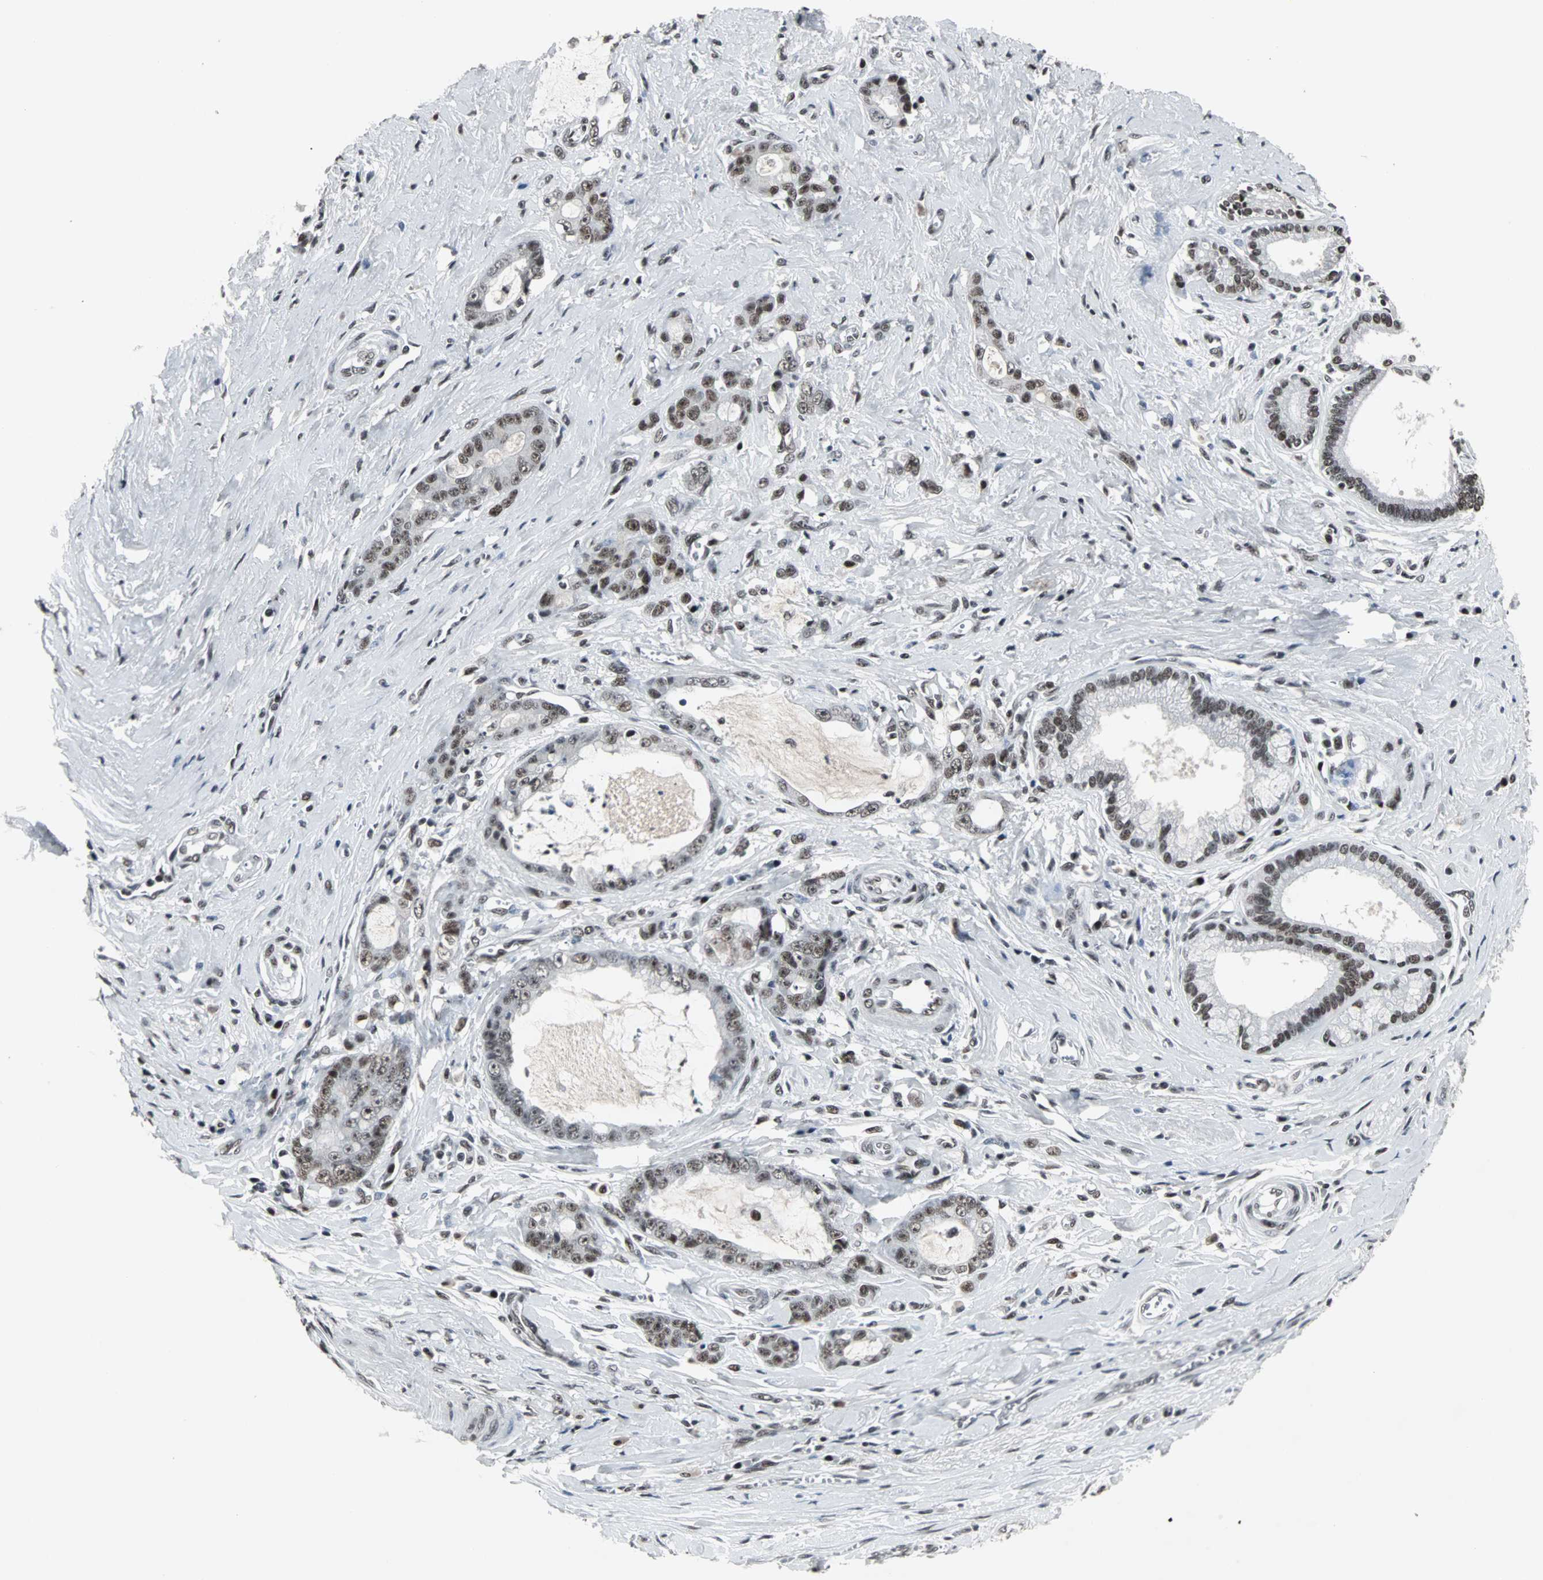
{"staining": {"intensity": "moderate", "quantity": ">75%", "location": "nuclear"}, "tissue": "pancreatic cancer", "cell_type": "Tumor cells", "image_type": "cancer", "snomed": [{"axis": "morphology", "description": "Adenocarcinoma, NOS"}, {"axis": "topography", "description": "Pancreas"}], "caption": "Immunohistochemistry (IHC) (DAB (3,3'-diaminobenzidine)) staining of human pancreatic cancer displays moderate nuclear protein positivity in approximately >75% of tumor cells.", "gene": "PNKP", "patient": {"sex": "female", "age": 73}}